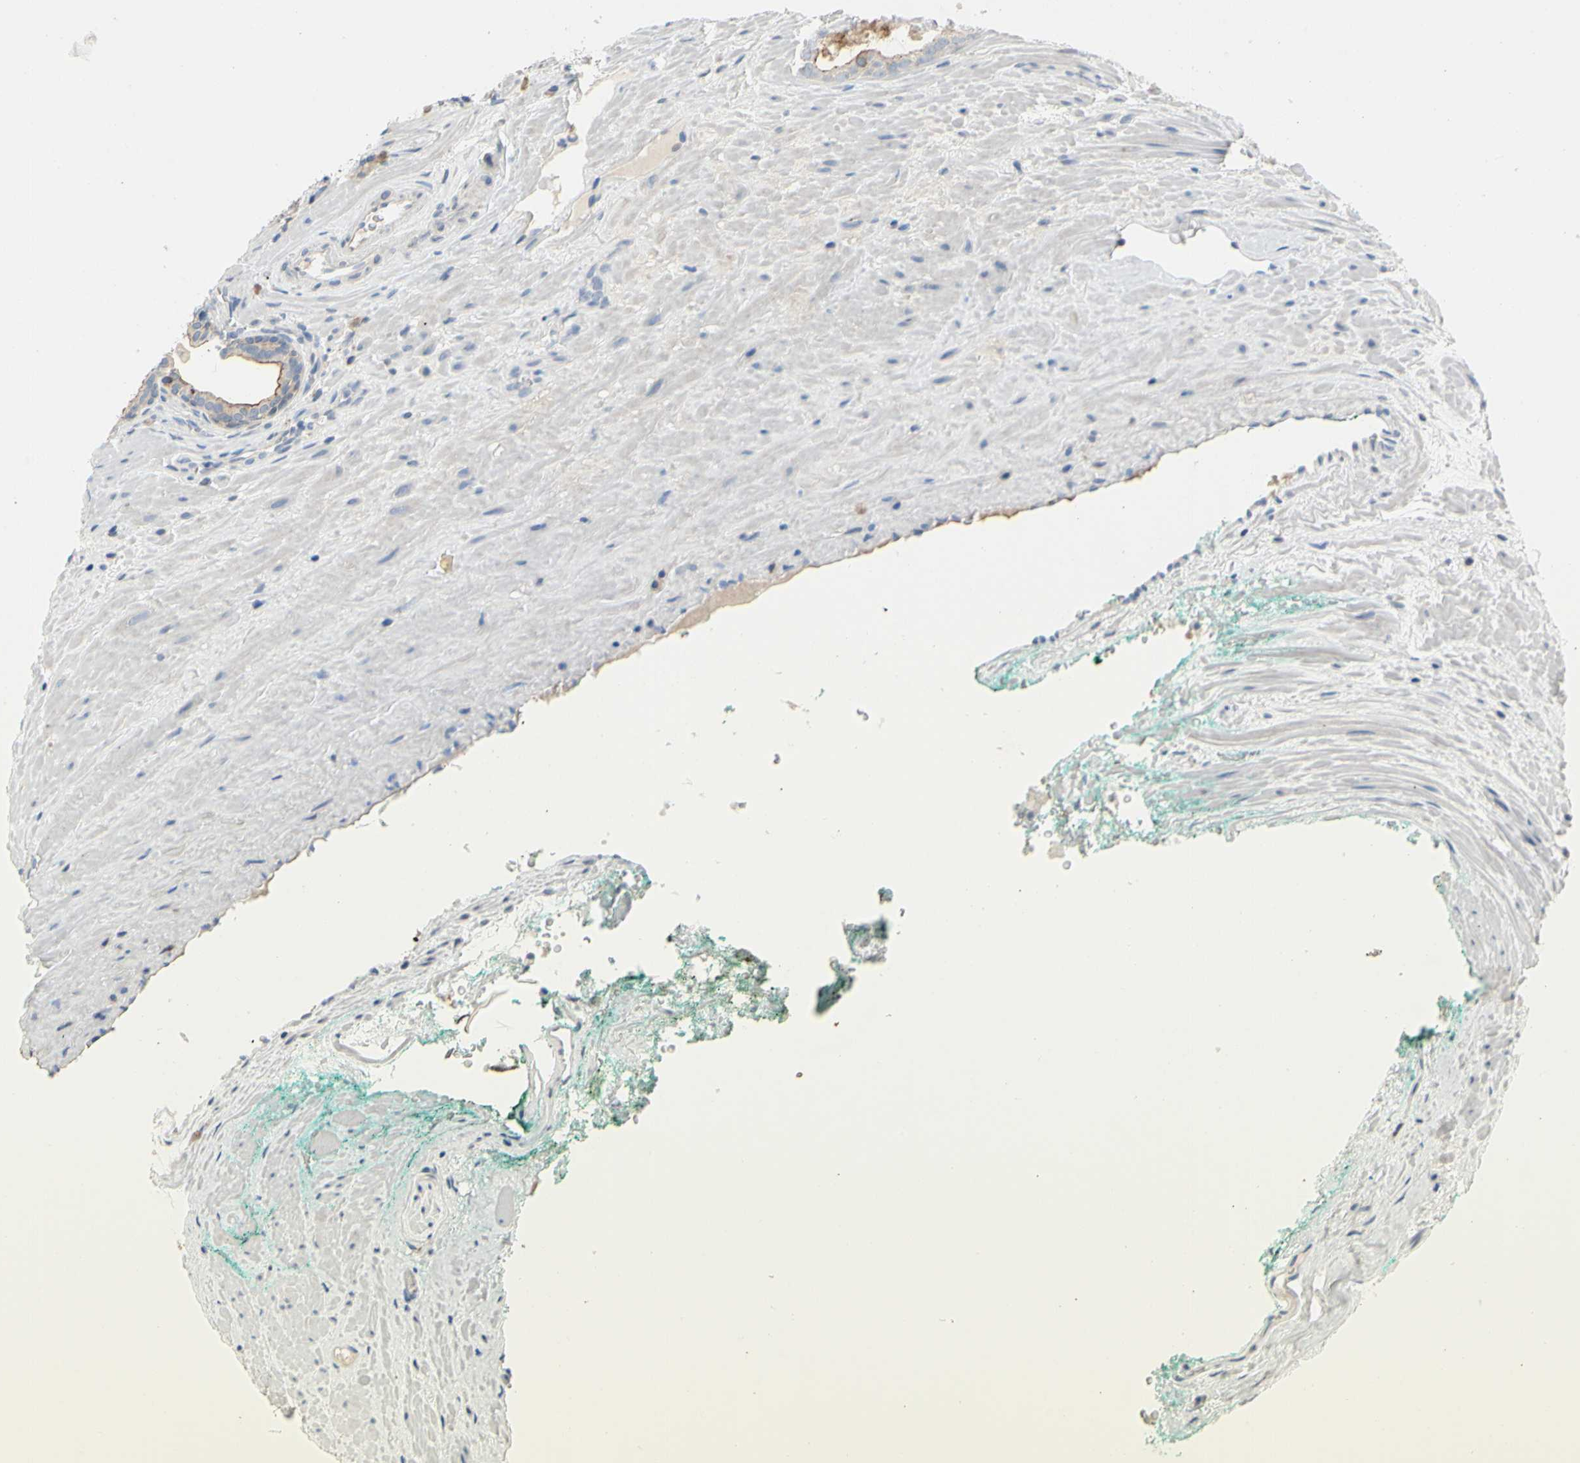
{"staining": {"intensity": "weak", "quantity": ">75%", "location": "cytoplasmic/membranous"}, "tissue": "prostate cancer", "cell_type": "Tumor cells", "image_type": "cancer", "snomed": [{"axis": "morphology", "description": "Adenocarcinoma, Low grade"}, {"axis": "topography", "description": "Prostate"}], "caption": "IHC image of neoplastic tissue: prostate cancer (low-grade adenocarcinoma) stained using immunohistochemistry shows low levels of weak protein expression localized specifically in the cytoplasmic/membranous of tumor cells, appearing as a cytoplasmic/membranous brown color.", "gene": "MUC1", "patient": {"sex": "male", "age": 57}}